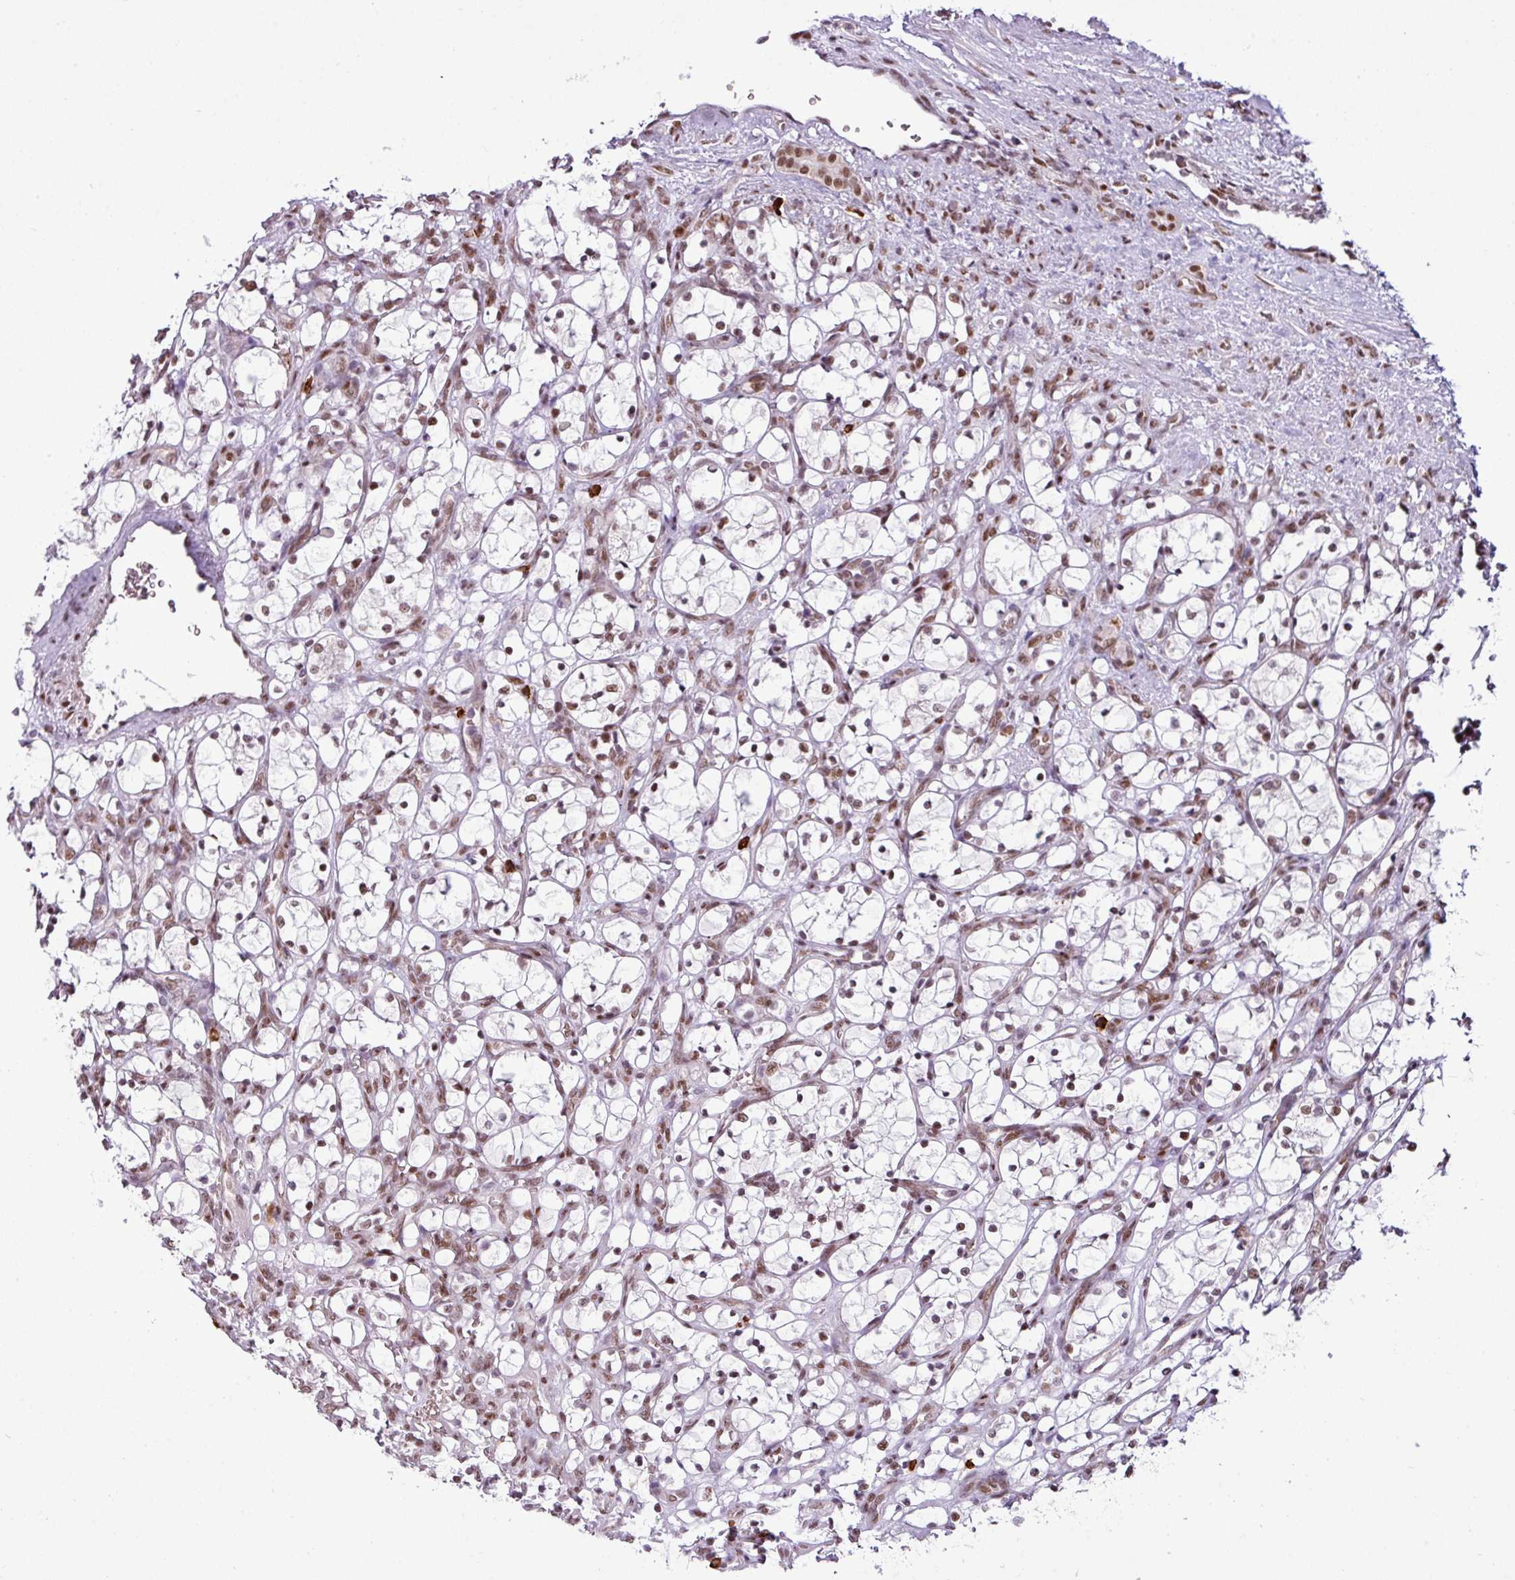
{"staining": {"intensity": "moderate", "quantity": "25%-75%", "location": "nuclear"}, "tissue": "renal cancer", "cell_type": "Tumor cells", "image_type": "cancer", "snomed": [{"axis": "morphology", "description": "Adenocarcinoma, NOS"}, {"axis": "topography", "description": "Kidney"}], "caption": "Immunohistochemistry of human renal cancer displays medium levels of moderate nuclear staining in about 25%-75% of tumor cells.", "gene": "PRDM5", "patient": {"sex": "female", "age": 69}}